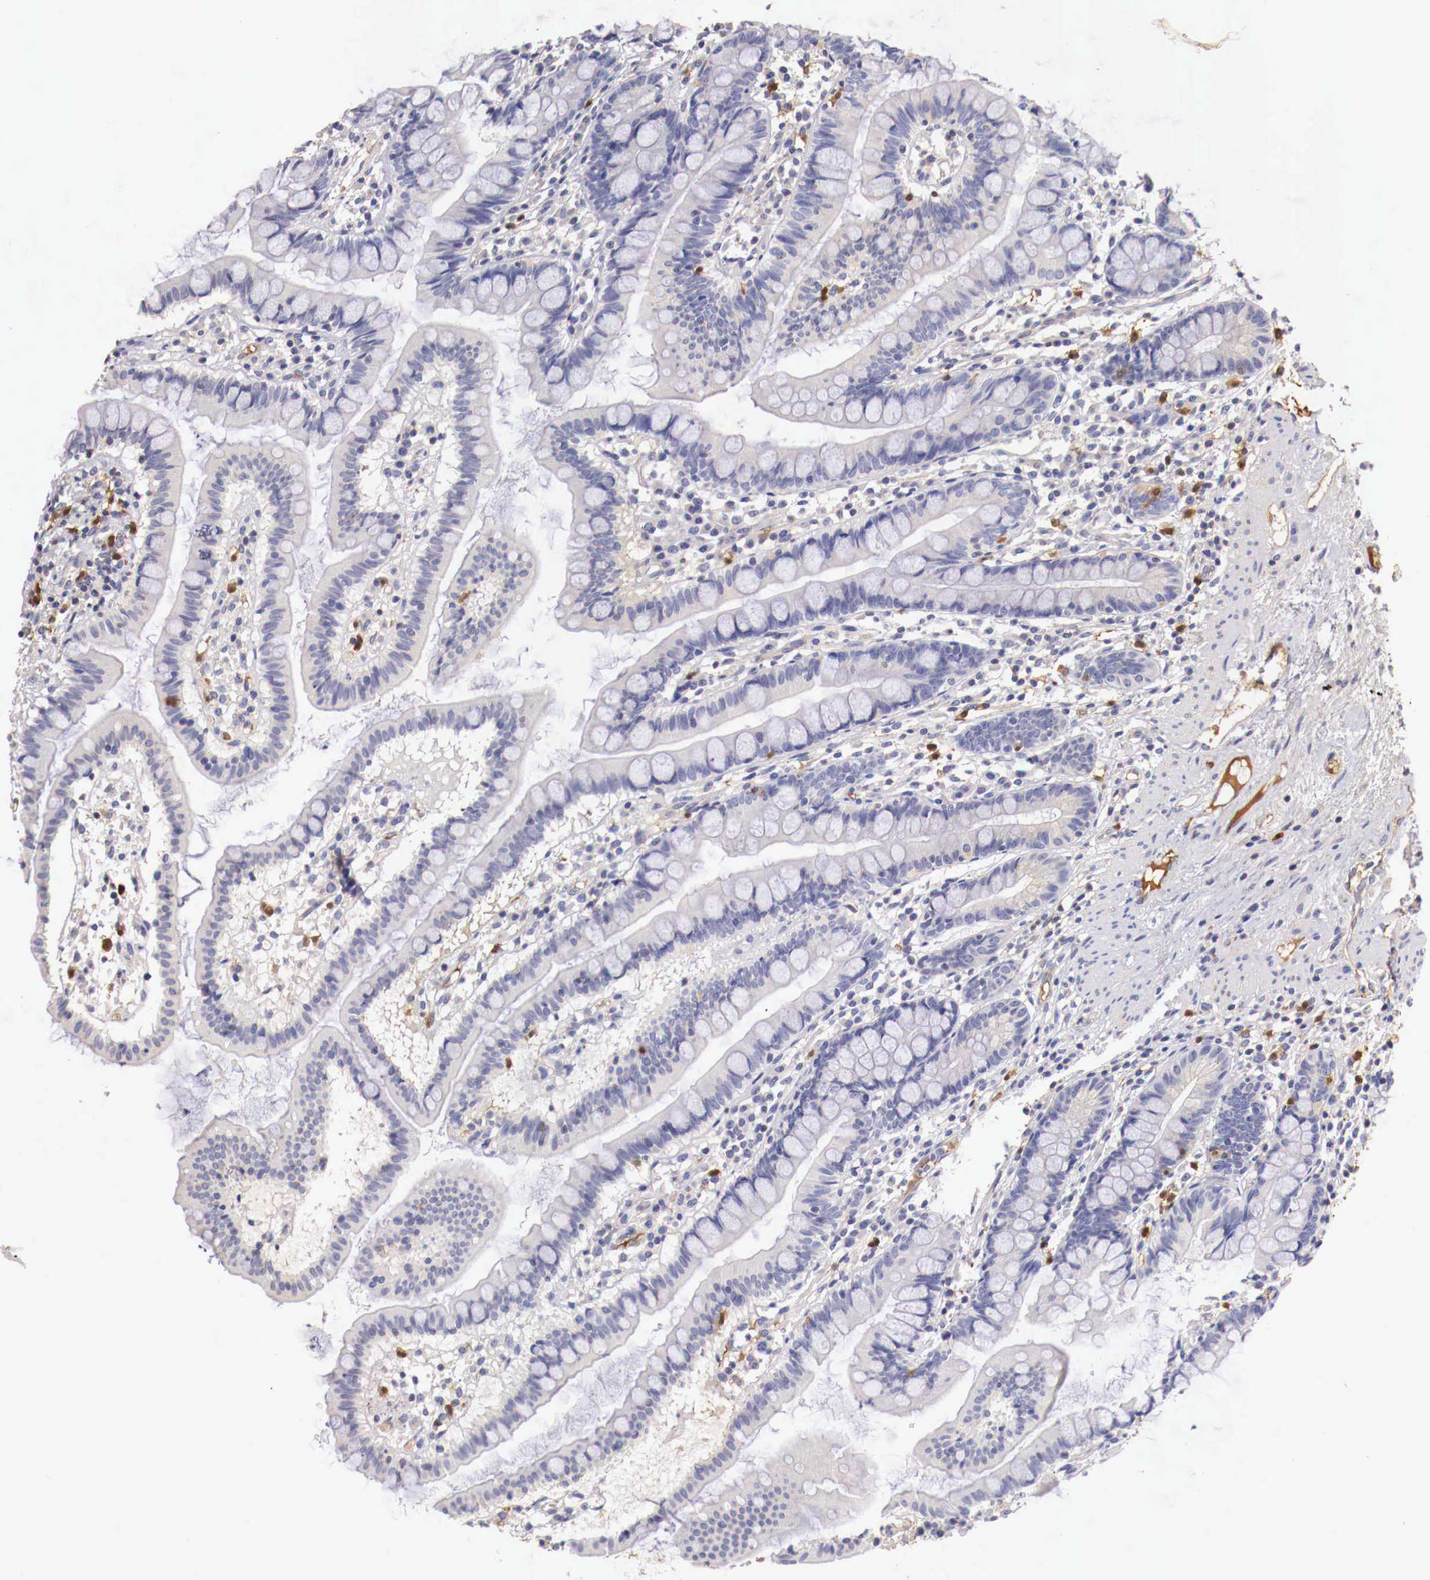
{"staining": {"intensity": "negative", "quantity": "none", "location": "none"}, "tissue": "small intestine", "cell_type": "Glandular cells", "image_type": "normal", "snomed": [{"axis": "morphology", "description": "Normal tissue, NOS"}, {"axis": "topography", "description": "Small intestine"}], "caption": "The photomicrograph exhibits no significant positivity in glandular cells of small intestine.", "gene": "PITPNA", "patient": {"sex": "female", "age": 51}}